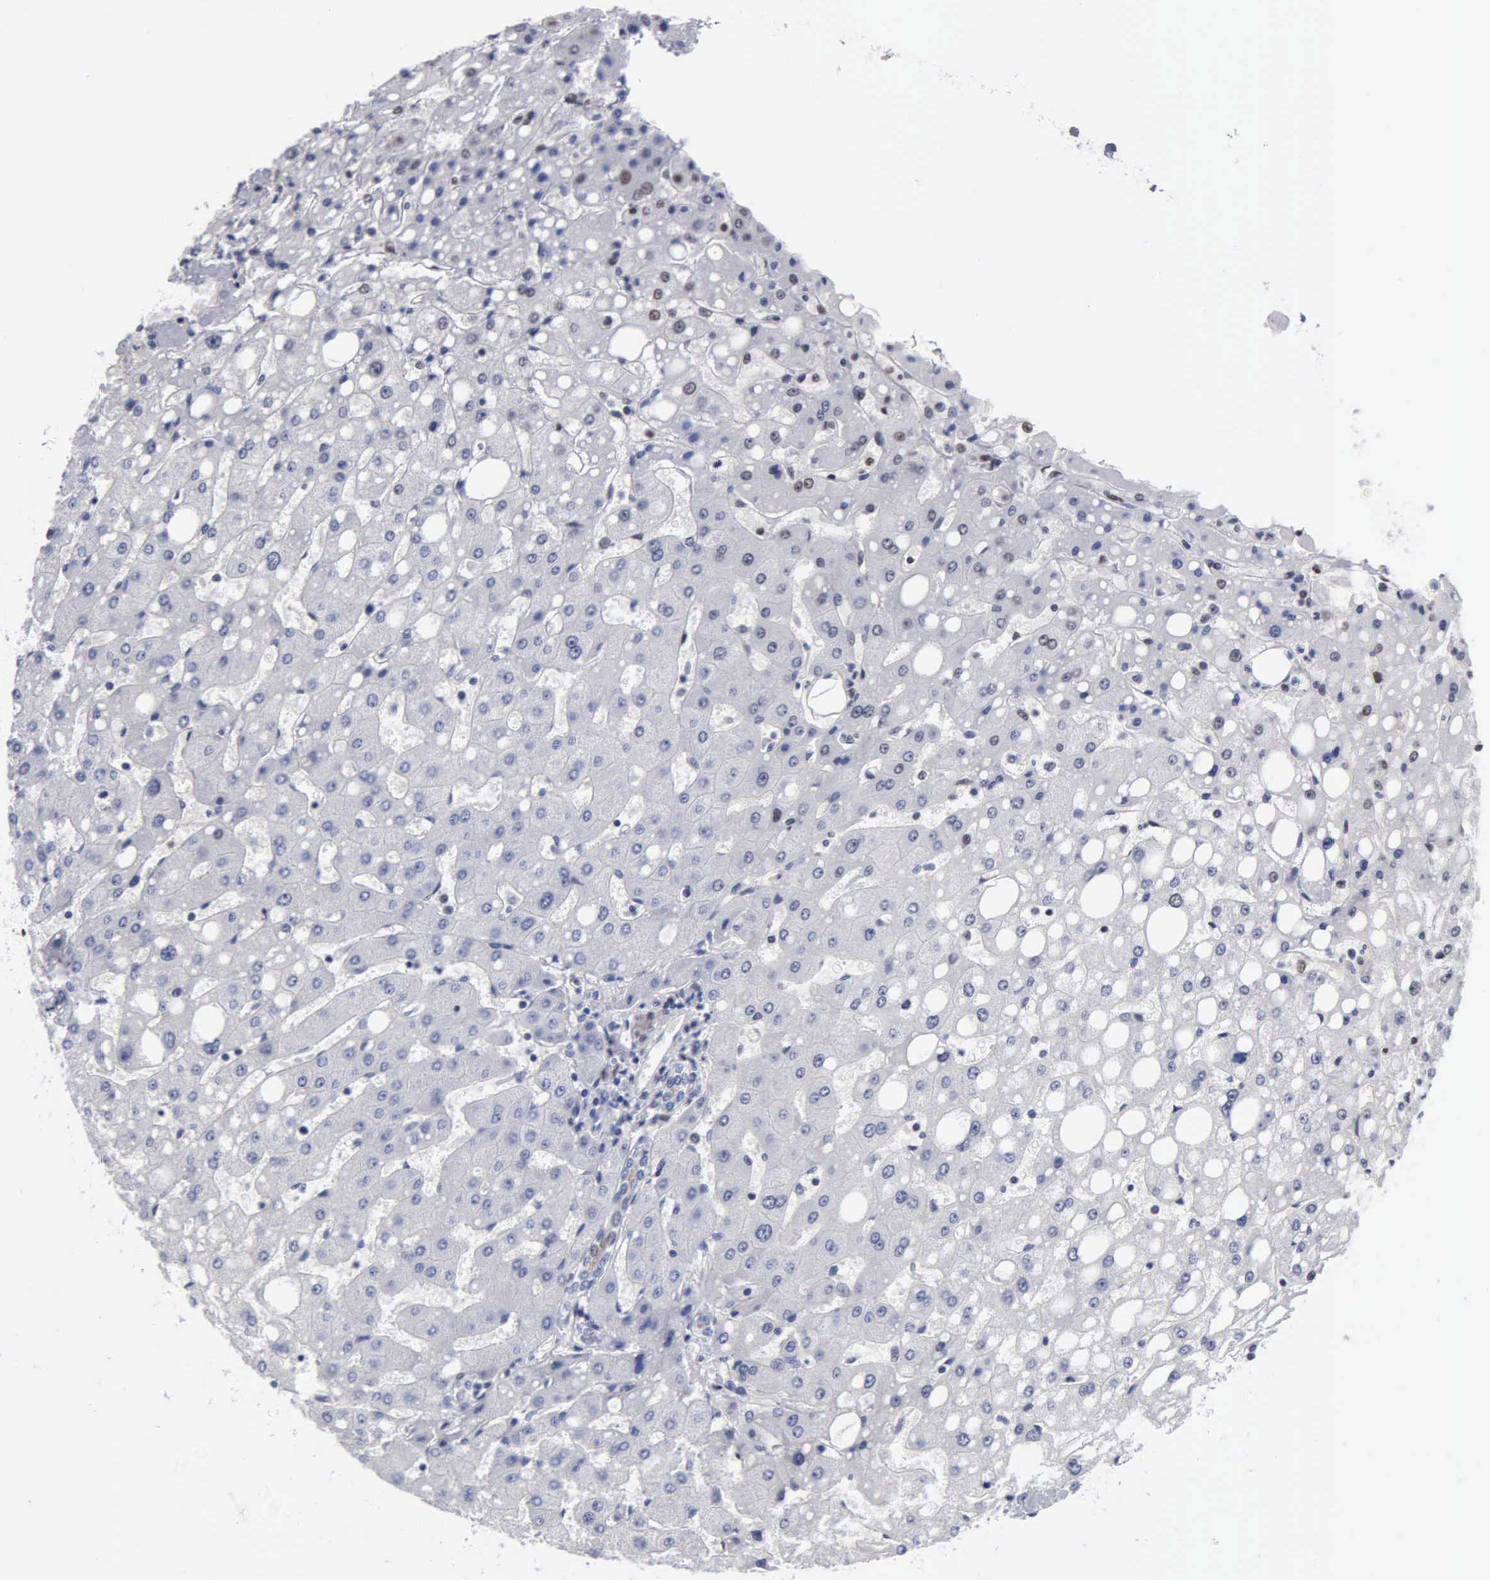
{"staining": {"intensity": "negative", "quantity": "none", "location": "none"}, "tissue": "liver", "cell_type": "Cholangiocytes", "image_type": "normal", "snomed": [{"axis": "morphology", "description": "Normal tissue, NOS"}, {"axis": "topography", "description": "Liver"}], "caption": "Immunohistochemistry (IHC) image of normal human liver stained for a protein (brown), which exhibits no positivity in cholangiocytes.", "gene": "CCNG1", "patient": {"sex": "male", "age": 49}}